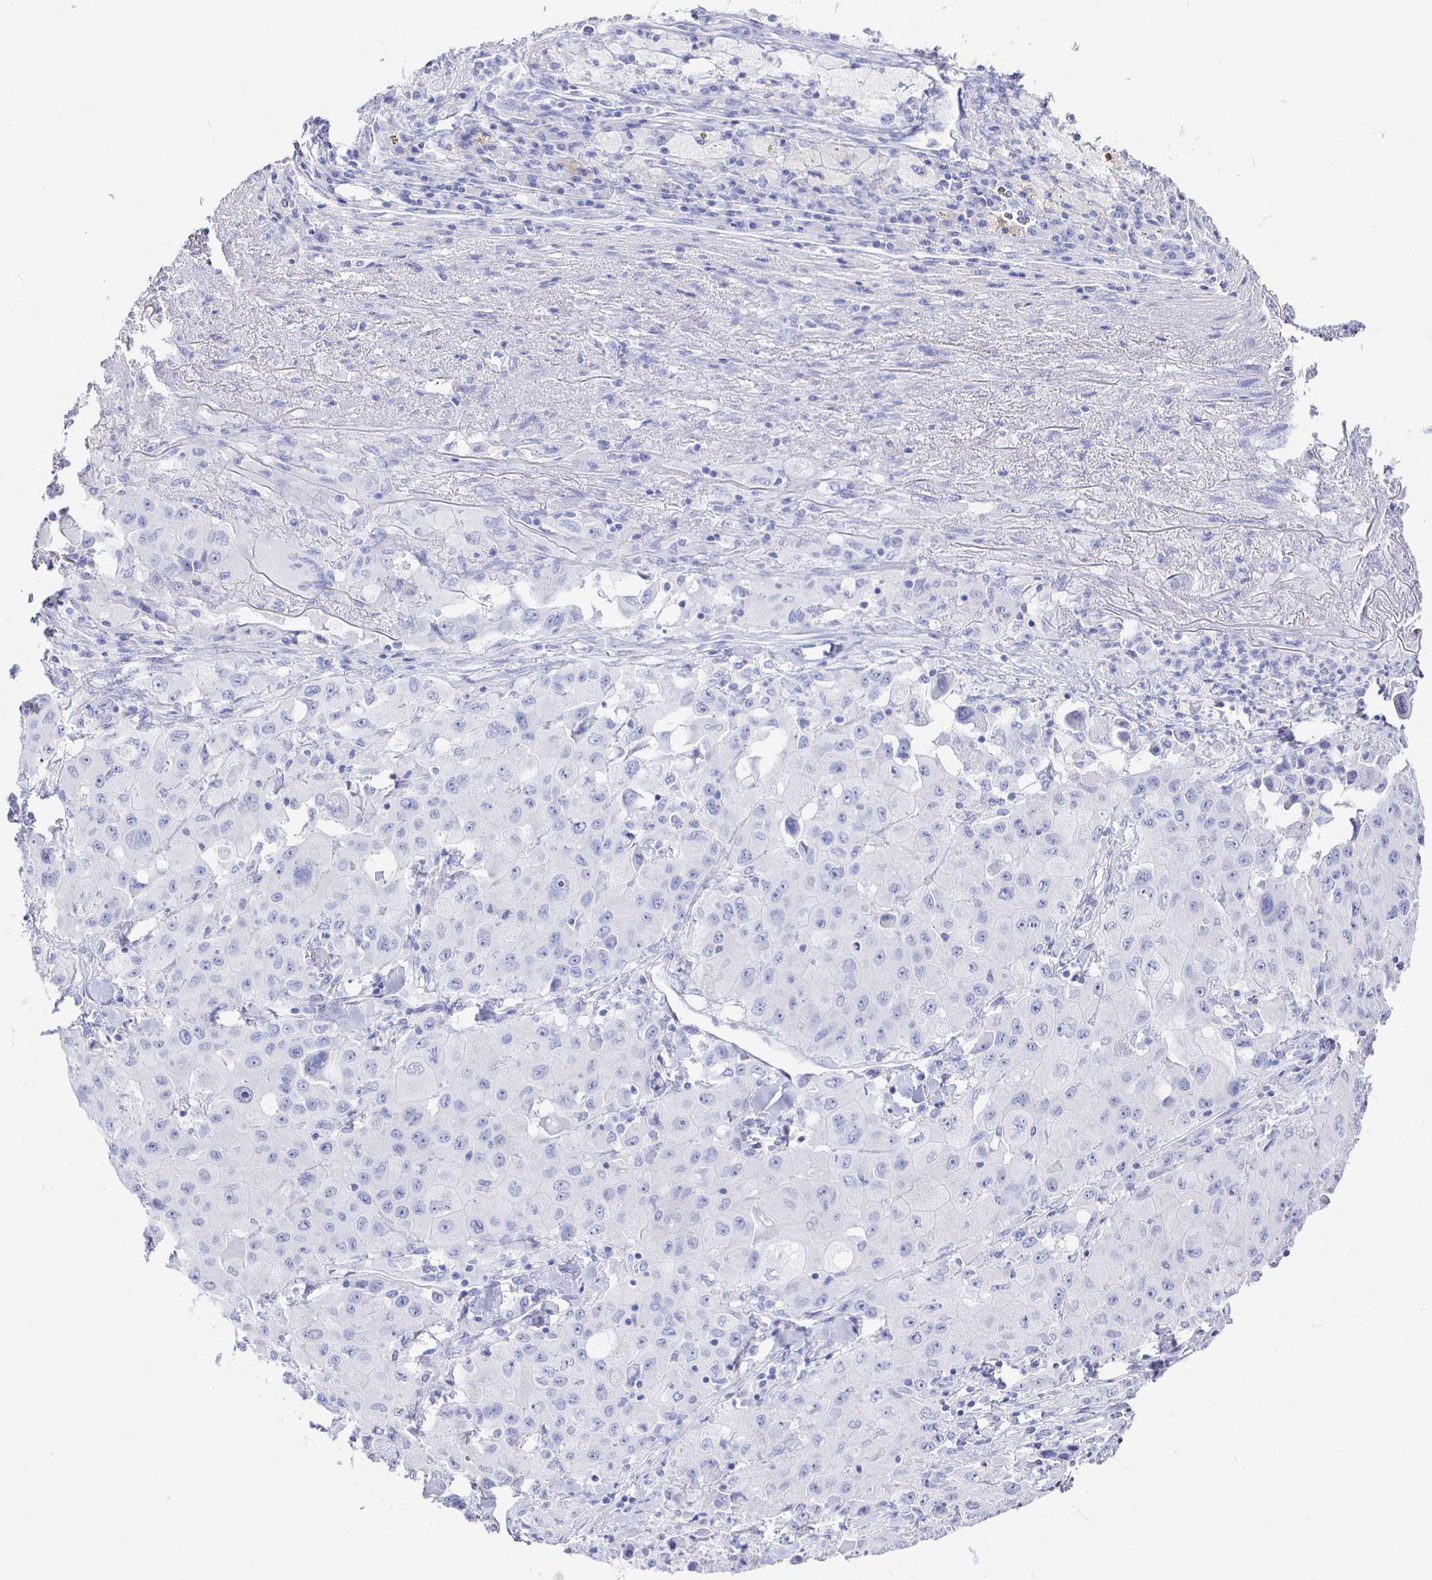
{"staining": {"intensity": "negative", "quantity": "none", "location": "none"}, "tissue": "lung cancer", "cell_type": "Tumor cells", "image_type": "cancer", "snomed": [{"axis": "morphology", "description": "Squamous cell carcinoma, NOS"}, {"axis": "topography", "description": "Lung"}], "caption": "High magnification brightfield microscopy of squamous cell carcinoma (lung) stained with DAB (3,3'-diaminobenzidine) (brown) and counterstained with hematoxylin (blue): tumor cells show no significant staining.", "gene": "CLCA1", "patient": {"sex": "male", "age": 63}}